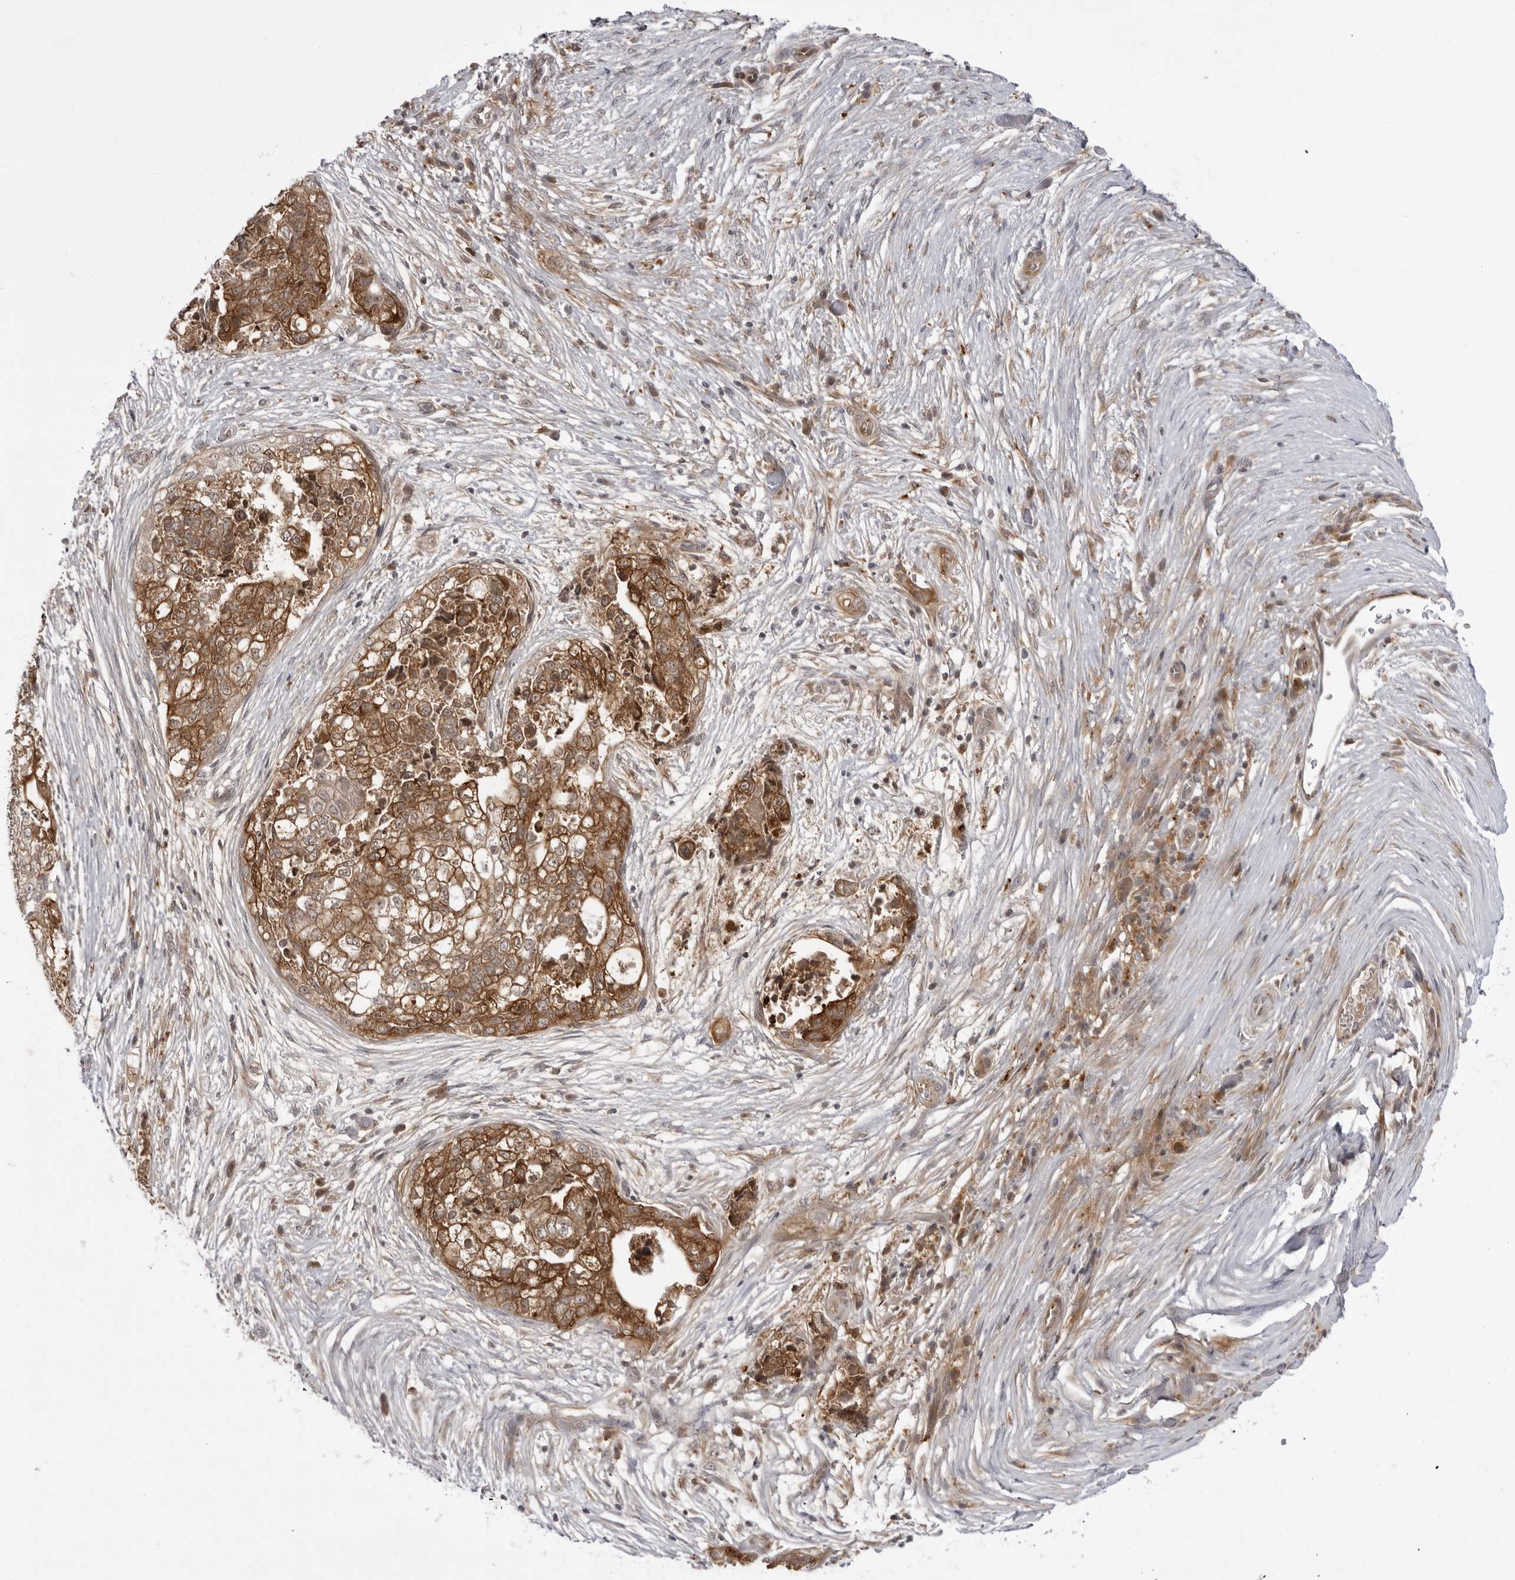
{"staining": {"intensity": "moderate", "quantity": ">75%", "location": "cytoplasmic/membranous"}, "tissue": "pancreatic cancer", "cell_type": "Tumor cells", "image_type": "cancer", "snomed": [{"axis": "morphology", "description": "Adenocarcinoma, NOS"}, {"axis": "topography", "description": "Pancreas"}], "caption": "Moderate cytoplasmic/membranous protein staining is identified in about >75% of tumor cells in pancreatic cancer (adenocarcinoma).", "gene": "USP43", "patient": {"sex": "male", "age": 72}}